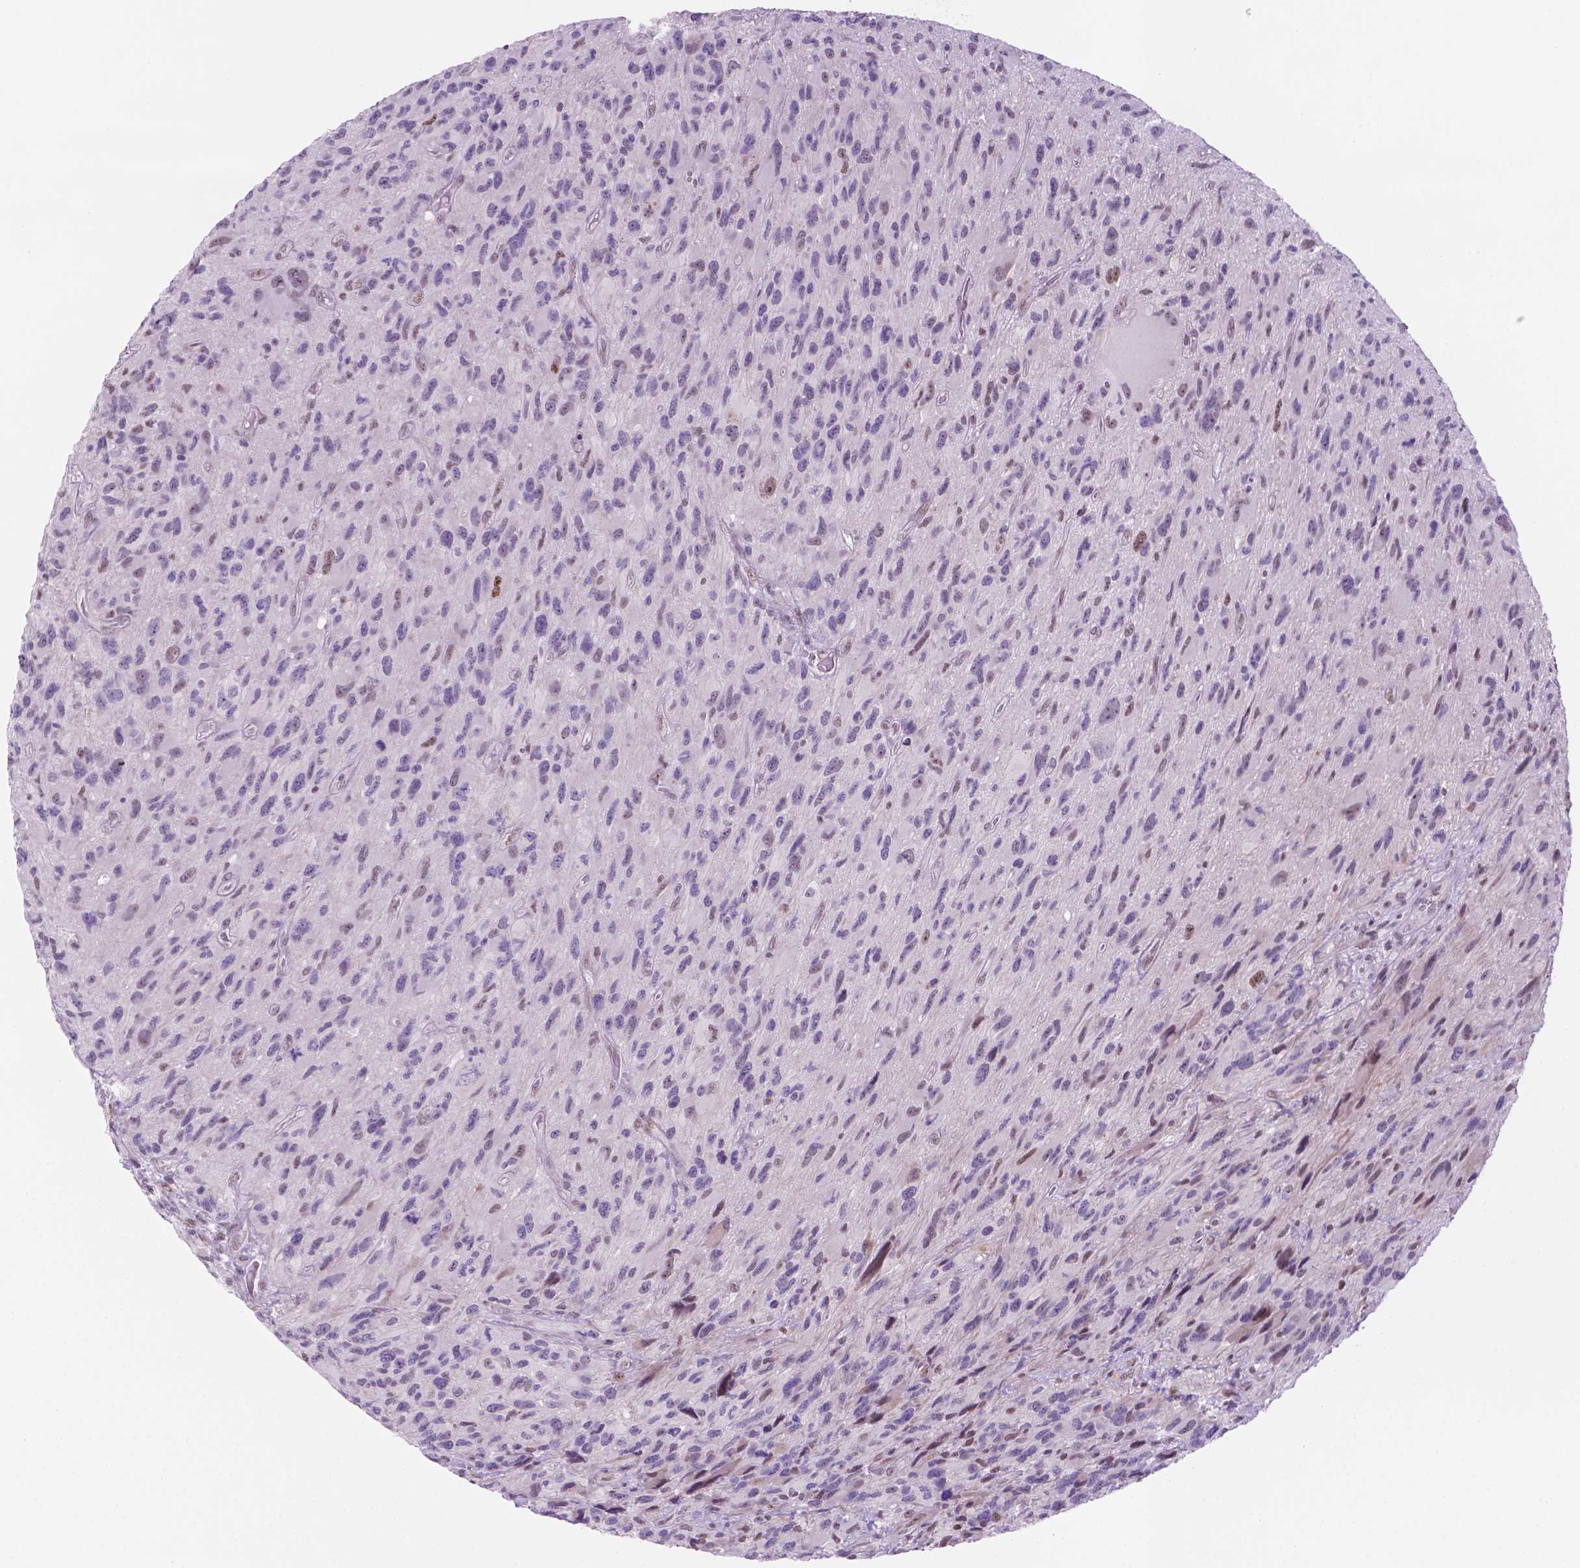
{"staining": {"intensity": "negative", "quantity": "none", "location": "none"}, "tissue": "glioma", "cell_type": "Tumor cells", "image_type": "cancer", "snomed": [{"axis": "morphology", "description": "Glioma, malignant, NOS"}, {"axis": "morphology", "description": "Glioma, malignant, High grade"}, {"axis": "topography", "description": "Brain"}], "caption": "The micrograph reveals no significant staining in tumor cells of malignant glioma (high-grade).", "gene": "C18orf21", "patient": {"sex": "female", "age": 71}}